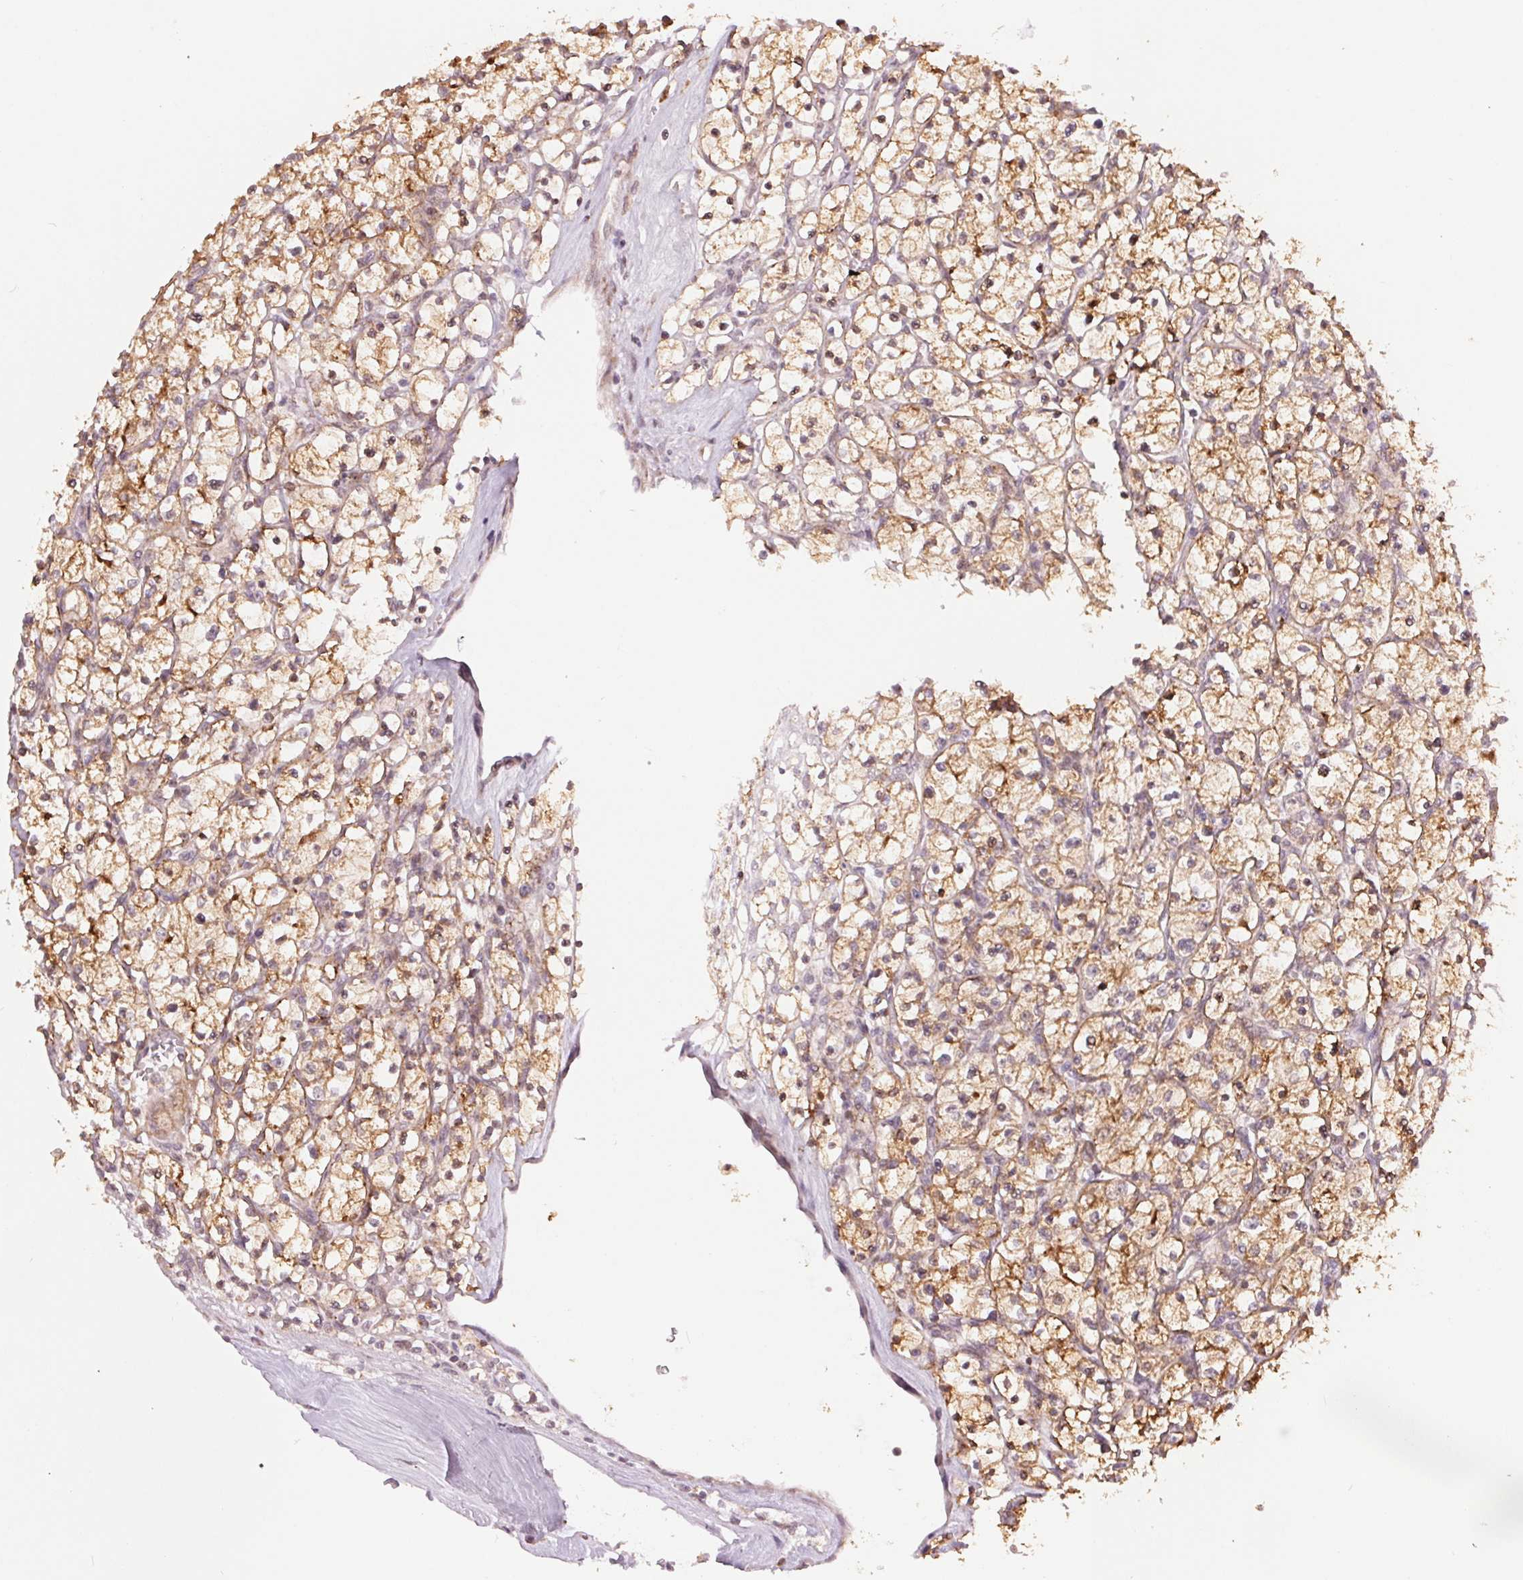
{"staining": {"intensity": "moderate", "quantity": ">75%", "location": "cytoplasmic/membranous"}, "tissue": "renal cancer", "cell_type": "Tumor cells", "image_type": "cancer", "snomed": [{"axis": "morphology", "description": "Adenocarcinoma, NOS"}, {"axis": "topography", "description": "Kidney"}], "caption": "Immunohistochemical staining of human renal cancer displays moderate cytoplasmic/membranous protein positivity in about >75% of tumor cells. The protein is stained brown, and the nuclei are stained in blue (DAB (3,3'-diaminobenzidine) IHC with brightfield microscopy, high magnification).", "gene": "ARHGAP32", "patient": {"sex": "female", "age": 64}}